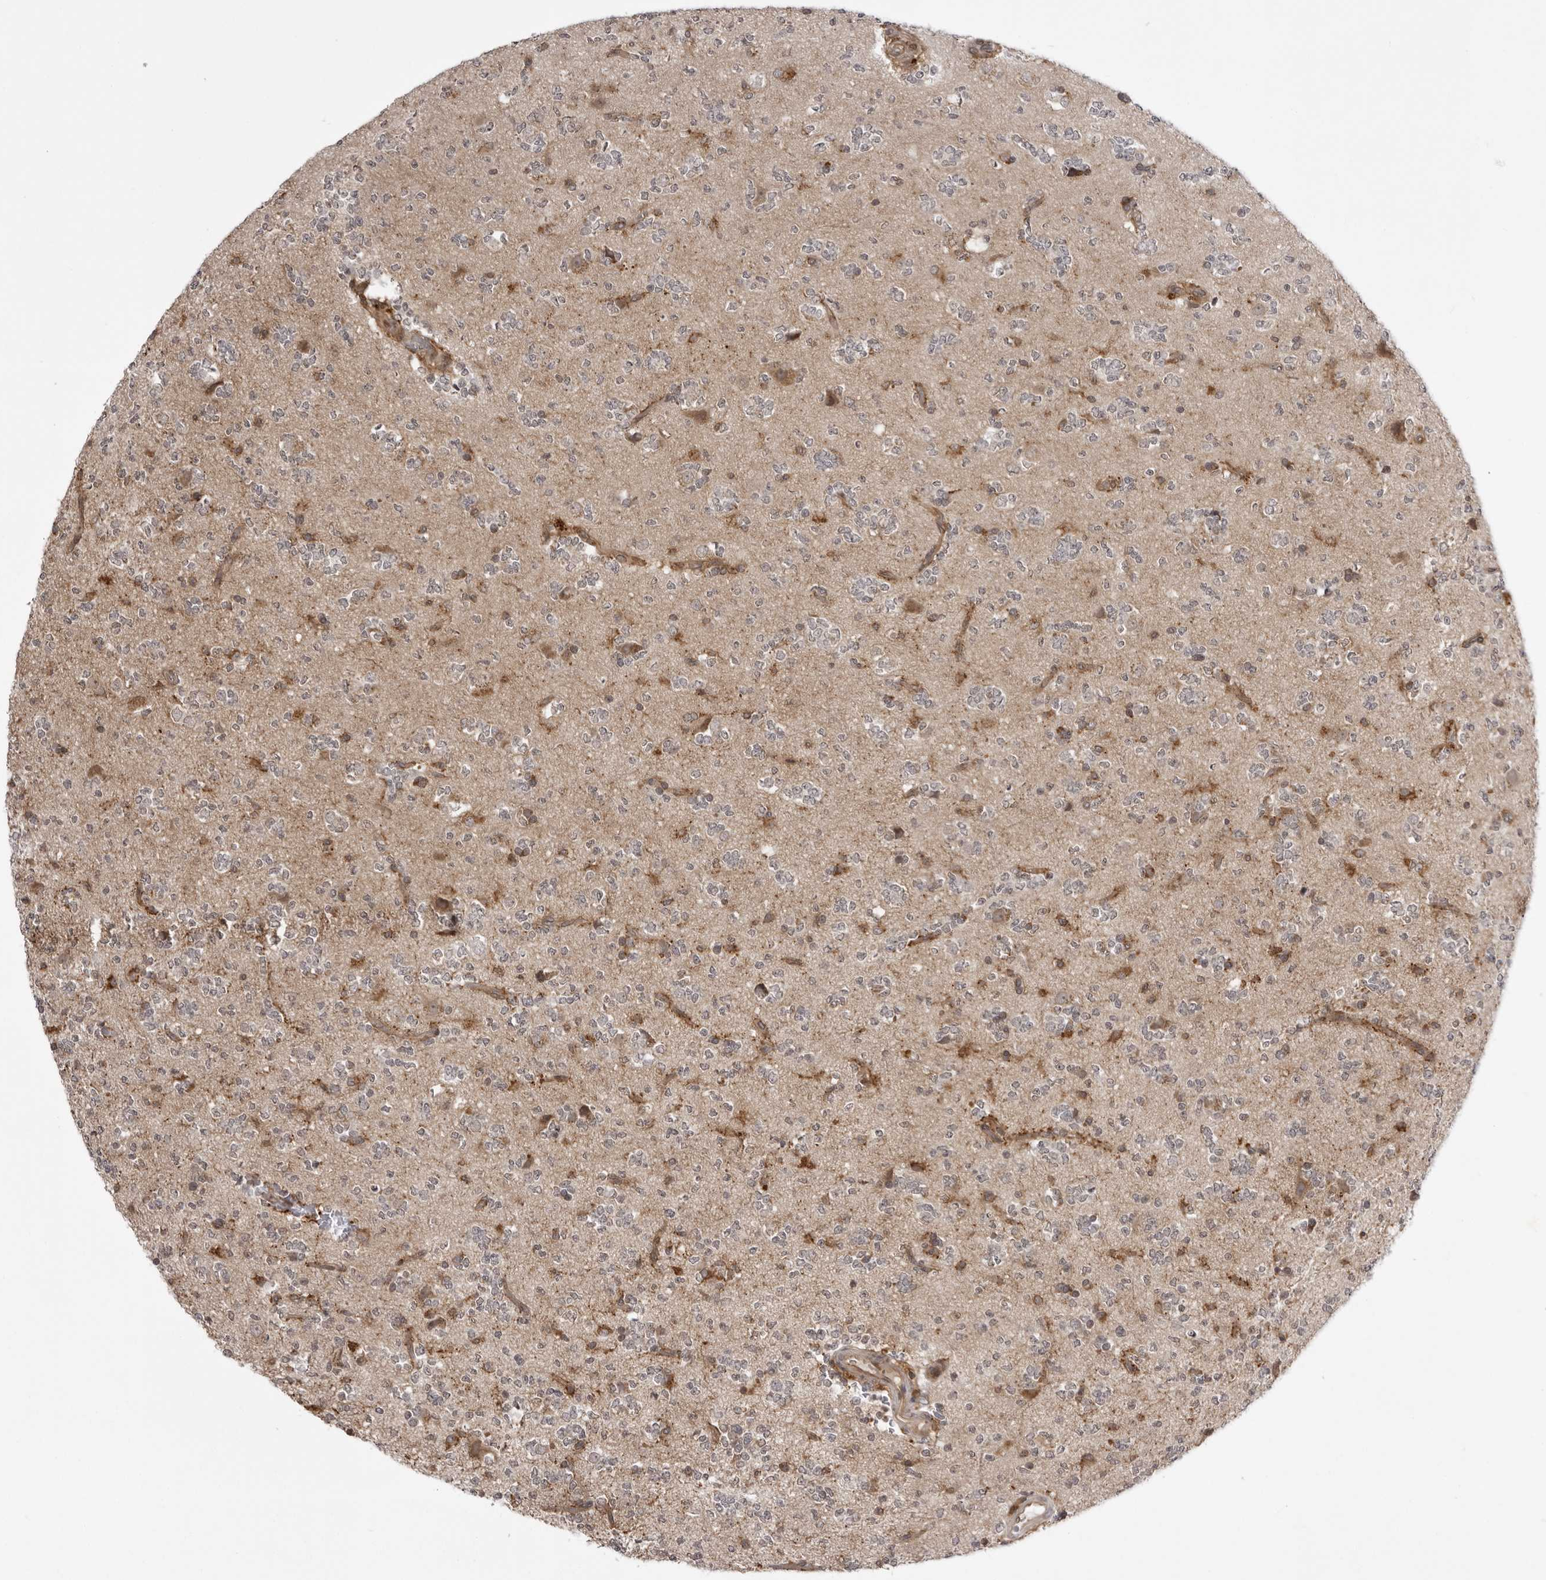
{"staining": {"intensity": "weak", "quantity": "<25%", "location": "cytoplasmic/membranous"}, "tissue": "glioma", "cell_type": "Tumor cells", "image_type": "cancer", "snomed": [{"axis": "morphology", "description": "Glioma, malignant, High grade"}, {"axis": "topography", "description": "Brain"}], "caption": "Tumor cells are negative for brown protein staining in glioma. (Stains: DAB immunohistochemistry with hematoxylin counter stain, Microscopy: brightfield microscopy at high magnification).", "gene": "USP43", "patient": {"sex": "female", "age": 62}}